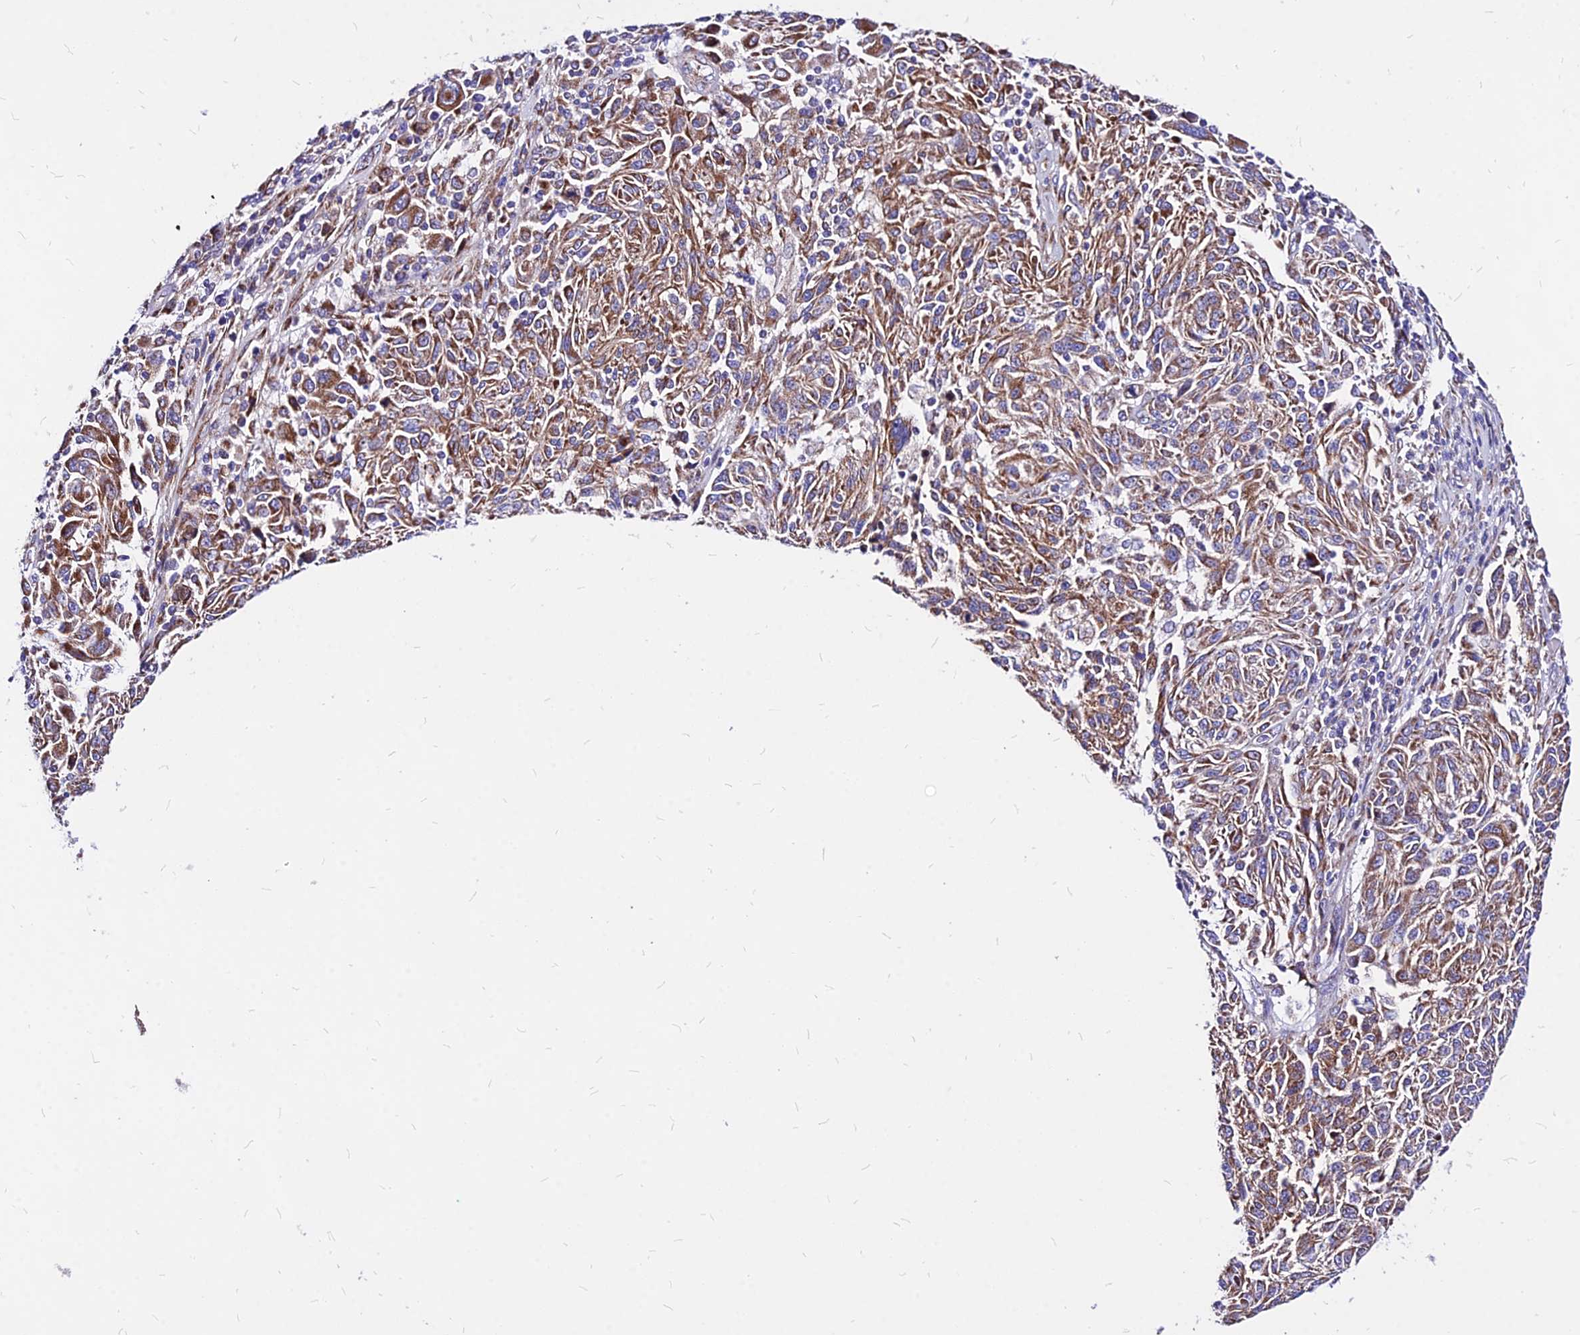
{"staining": {"intensity": "moderate", "quantity": ">75%", "location": "cytoplasmic/membranous"}, "tissue": "melanoma", "cell_type": "Tumor cells", "image_type": "cancer", "snomed": [{"axis": "morphology", "description": "Malignant melanoma, NOS"}, {"axis": "topography", "description": "Skin"}], "caption": "High-magnification brightfield microscopy of melanoma stained with DAB (3,3'-diaminobenzidine) (brown) and counterstained with hematoxylin (blue). tumor cells exhibit moderate cytoplasmic/membranous positivity is present in about>75% of cells.", "gene": "MRPL3", "patient": {"sex": "male", "age": 53}}